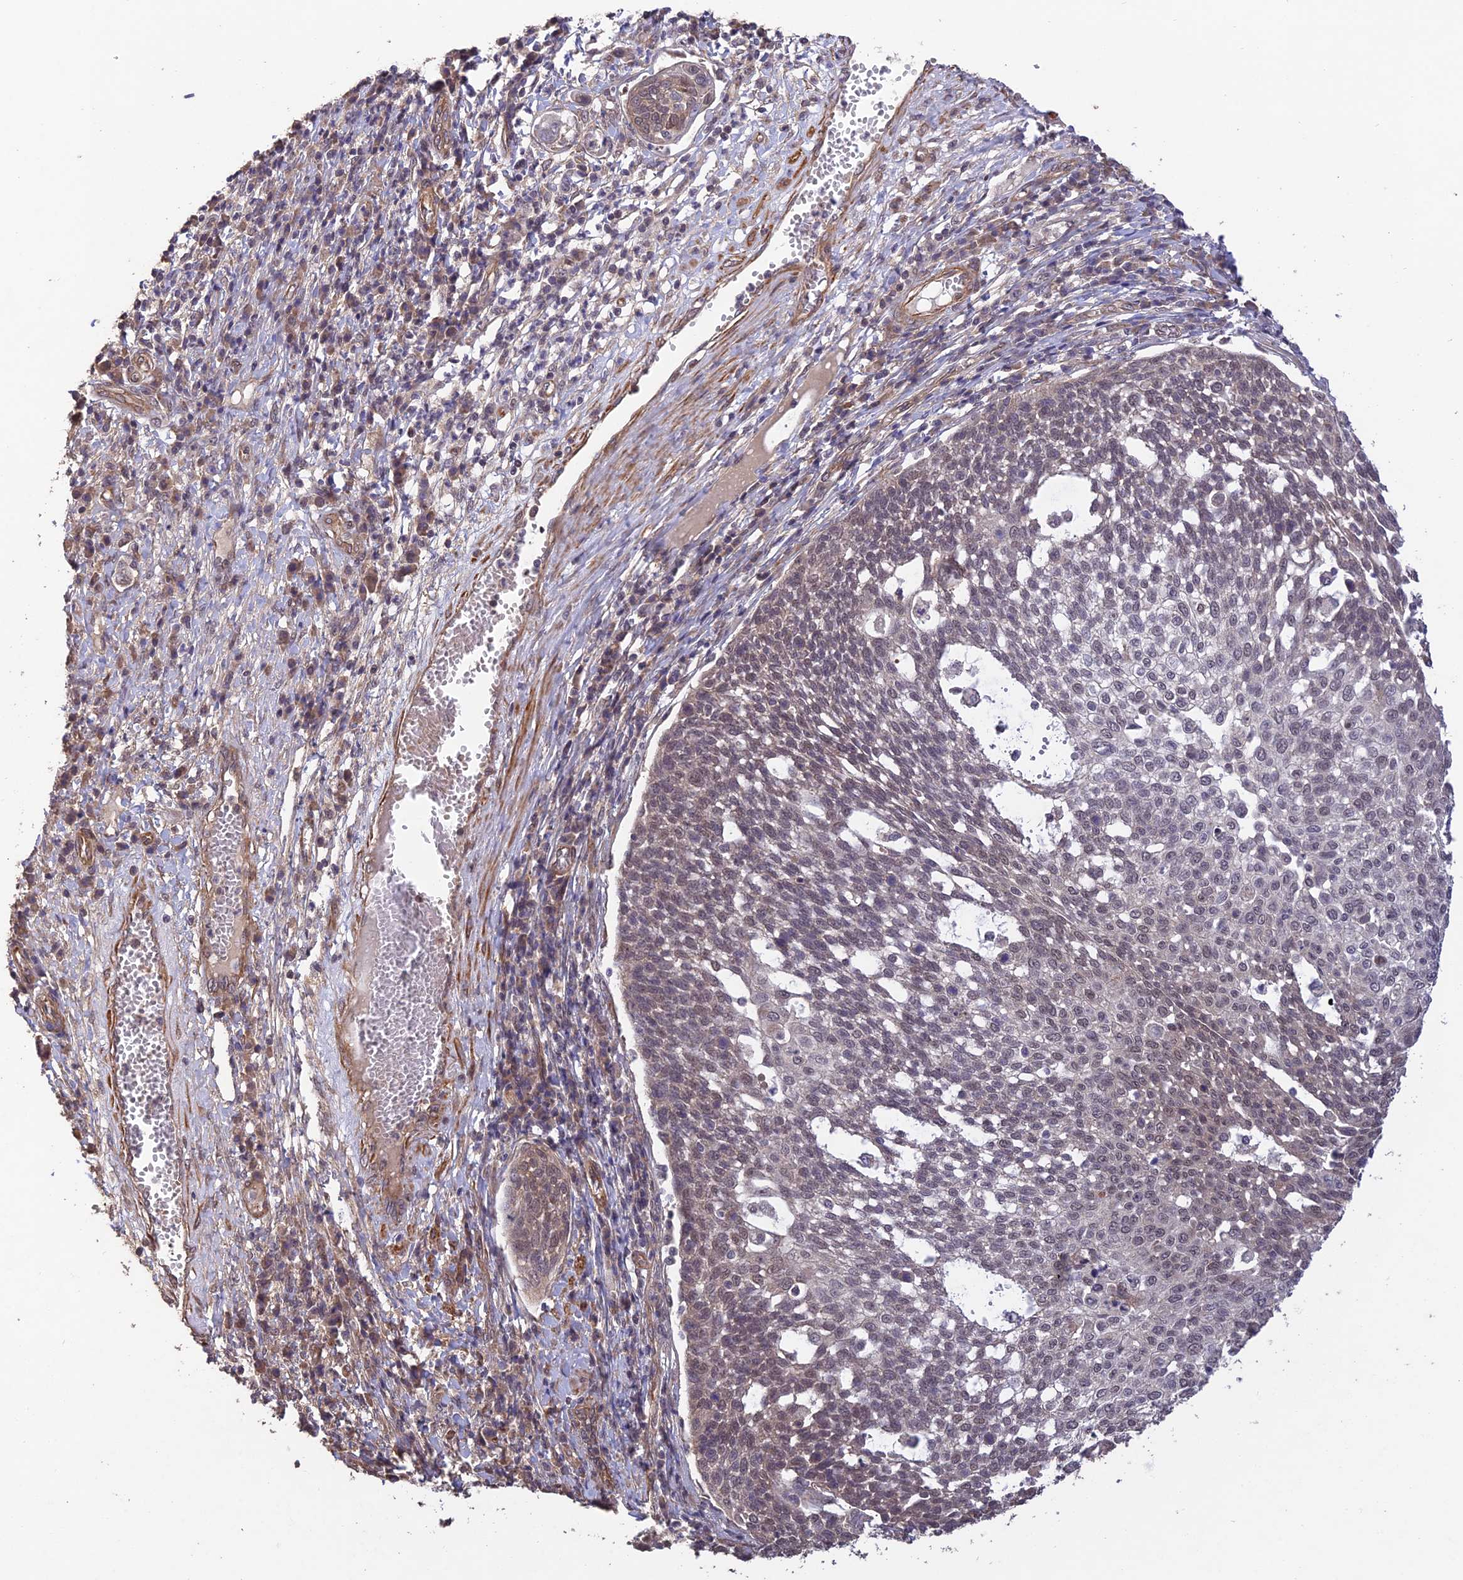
{"staining": {"intensity": "negative", "quantity": "none", "location": "none"}, "tissue": "cervical cancer", "cell_type": "Tumor cells", "image_type": "cancer", "snomed": [{"axis": "morphology", "description": "Squamous cell carcinoma, NOS"}, {"axis": "topography", "description": "Cervix"}], "caption": "DAB (3,3'-diaminobenzidine) immunohistochemical staining of cervical cancer (squamous cell carcinoma) reveals no significant positivity in tumor cells.", "gene": "PAGR1", "patient": {"sex": "female", "age": 34}}